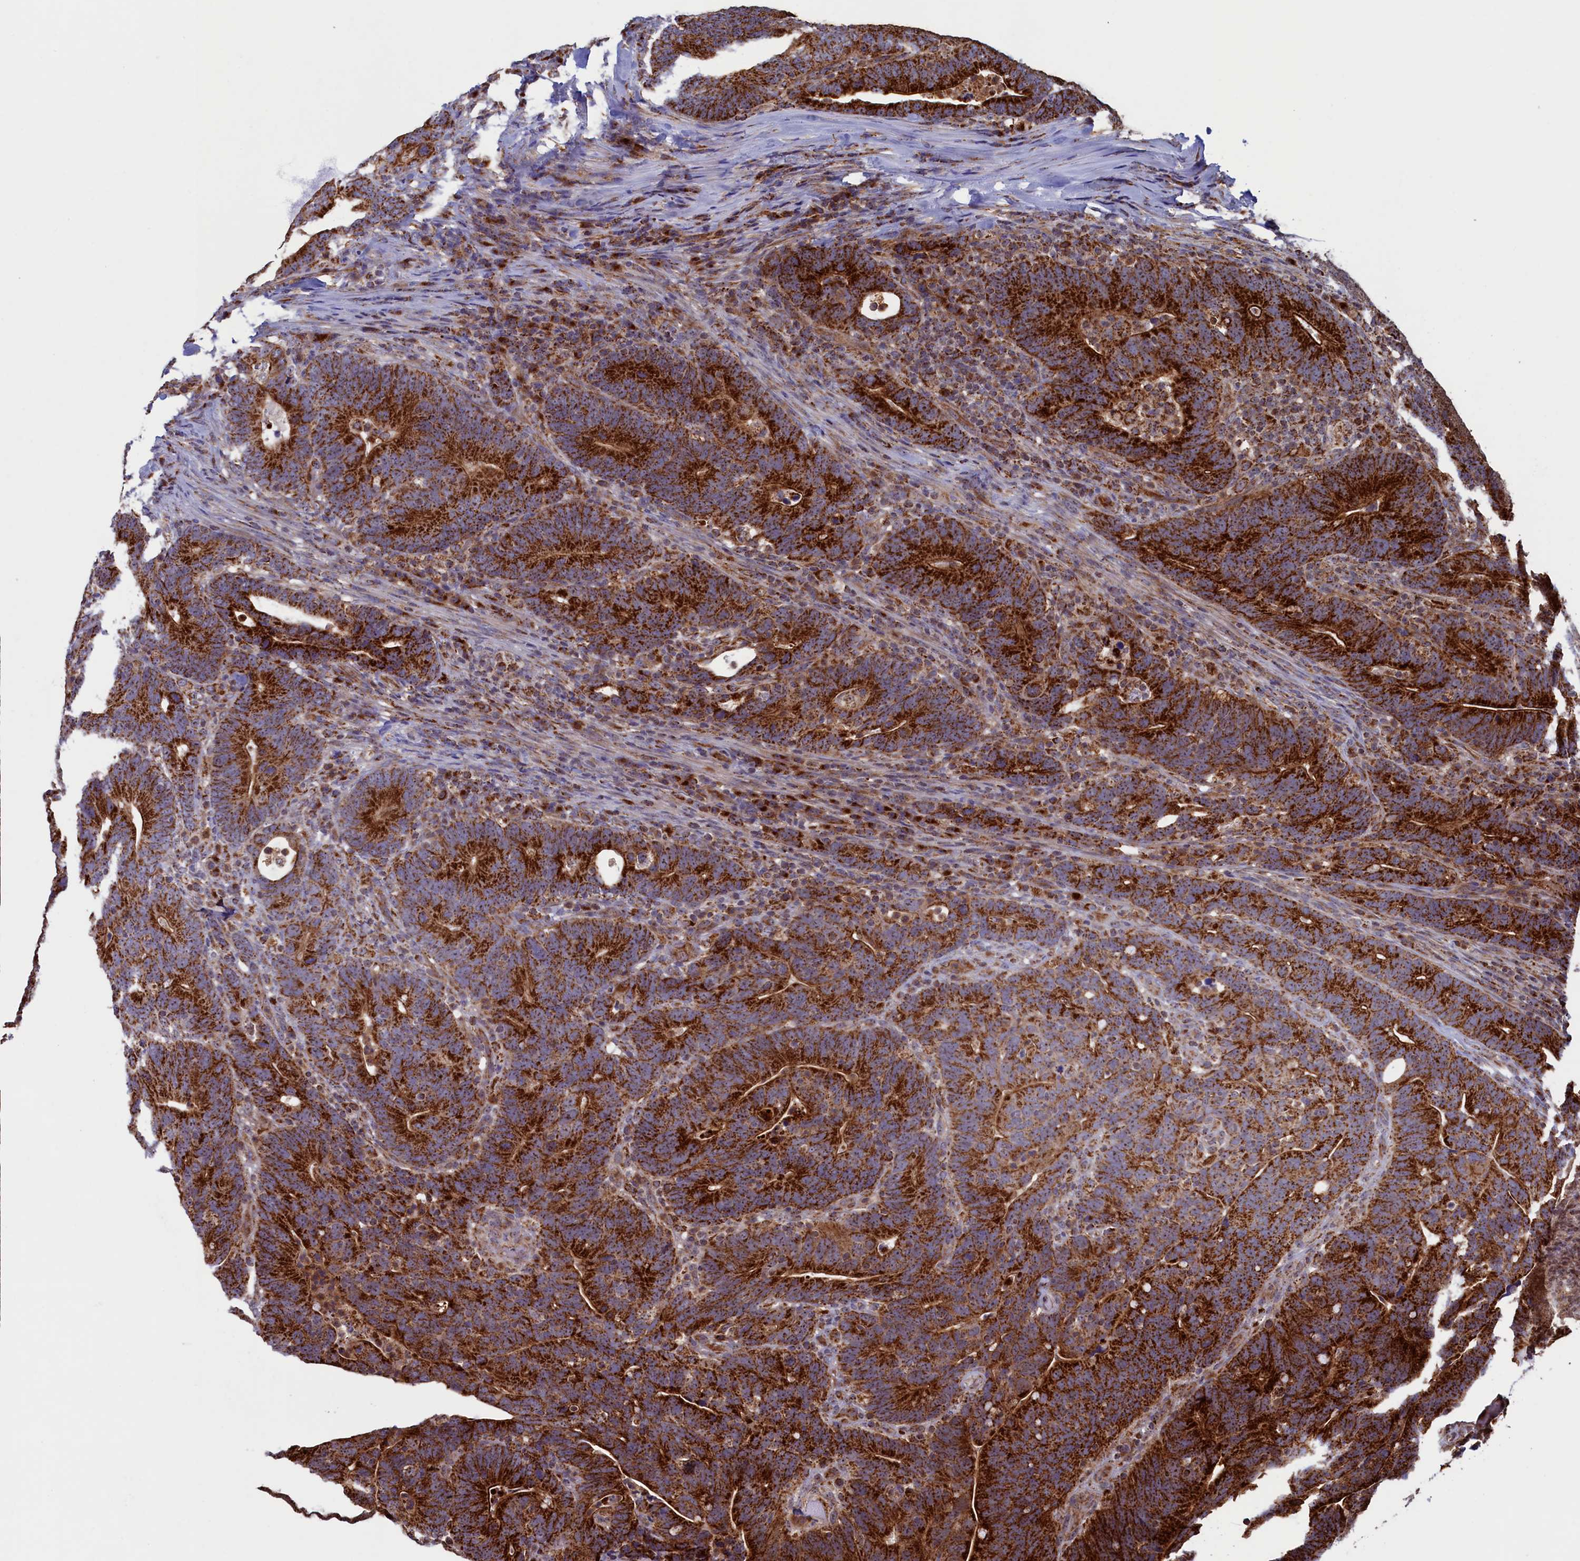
{"staining": {"intensity": "strong", "quantity": ">75%", "location": "cytoplasmic/membranous"}, "tissue": "colorectal cancer", "cell_type": "Tumor cells", "image_type": "cancer", "snomed": [{"axis": "morphology", "description": "Adenocarcinoma, NOS"}, {"axis": "topography", "description": "Colon"}], "caption": "Colorectal cancer (adenocarcinoma) stained with immunohistochemistry reveals strong cytoplasmic/membranous staining in about >75% of tumor cells.", "gene": "UBE3B", "patient": {"sex": "female", "age": 66}}